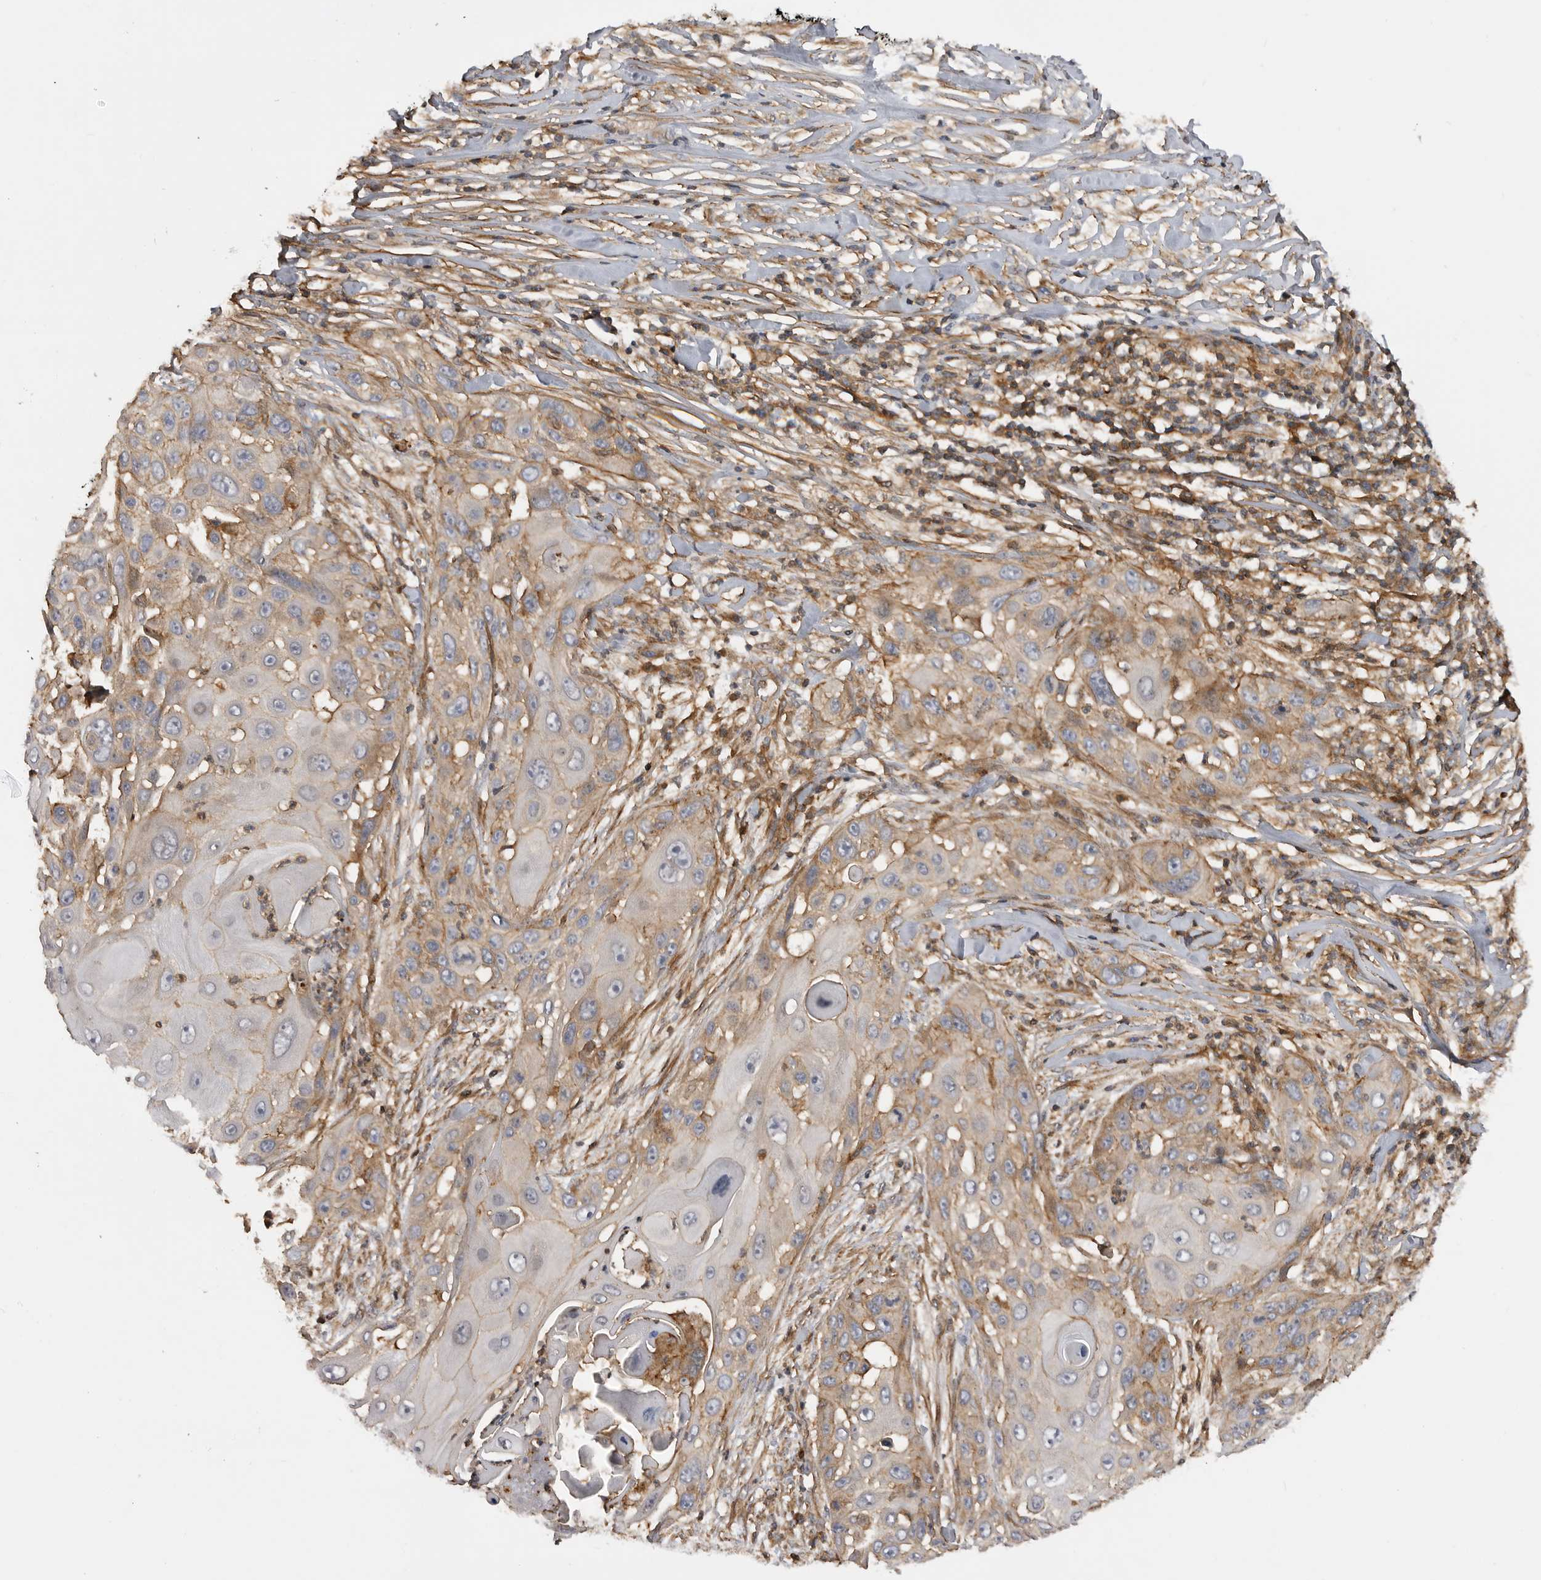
{"staining": {"intensity": "moderate", "quantity": "<25%", "location": "cytoplasmic/membranous"}, "tissue": "skin cancer", "cell_type": "Tumor cells", "image_type": "cancer", "snomed": [{"axis": "morphology", "description": "Squamous cell carcinoma, NOS"}, {"axis": "topography", "description": "Skin"}], "caption": "Squamous cell carcinoma (skin) tissue shows moderate cytoplasmic/membranous expression in approximately <25% of tumor cells (Brightfield microscopy of DAB IHC at high magnification).", "gene": "TRIM56", "patient": {"sex": "female", "age": 44}}